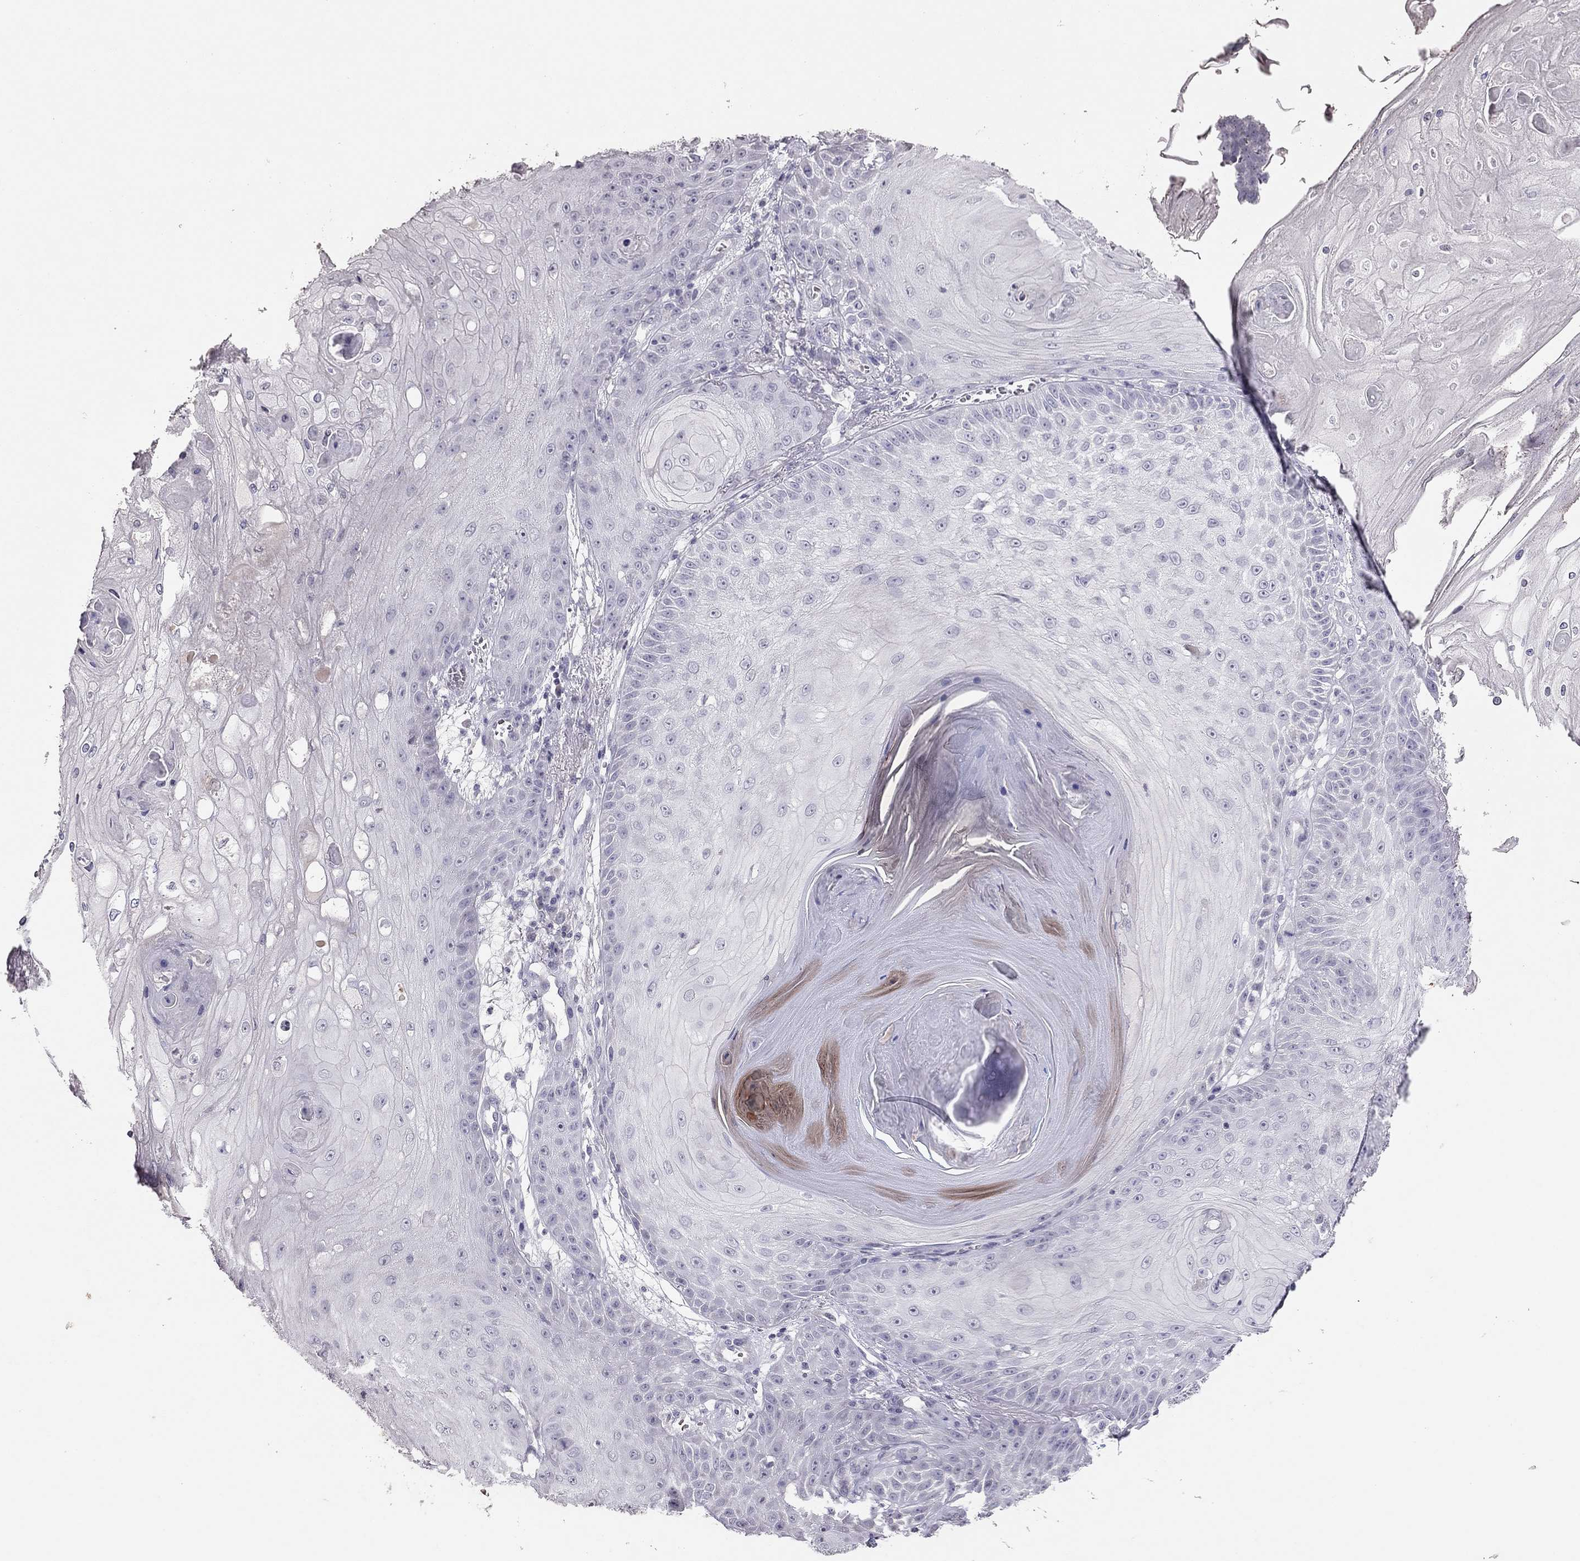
{"staining": {"intensity": "negative", "quantity": "none", "location": "none"}, "tissue": "skin cancer", "cell_type": "Tumor cells", "image_type": "cancer", "snomed": [{"axis": "morphology", "description": "Squamous cell carcinoma, NOS"}, {"axis": "topography", "description": "Skin"}], "caption": "The histopathology image reveals no staining of tumor cells in skin cancer.", "gene": "TSHB", "patient": {"sex": "male", "age": 70}}